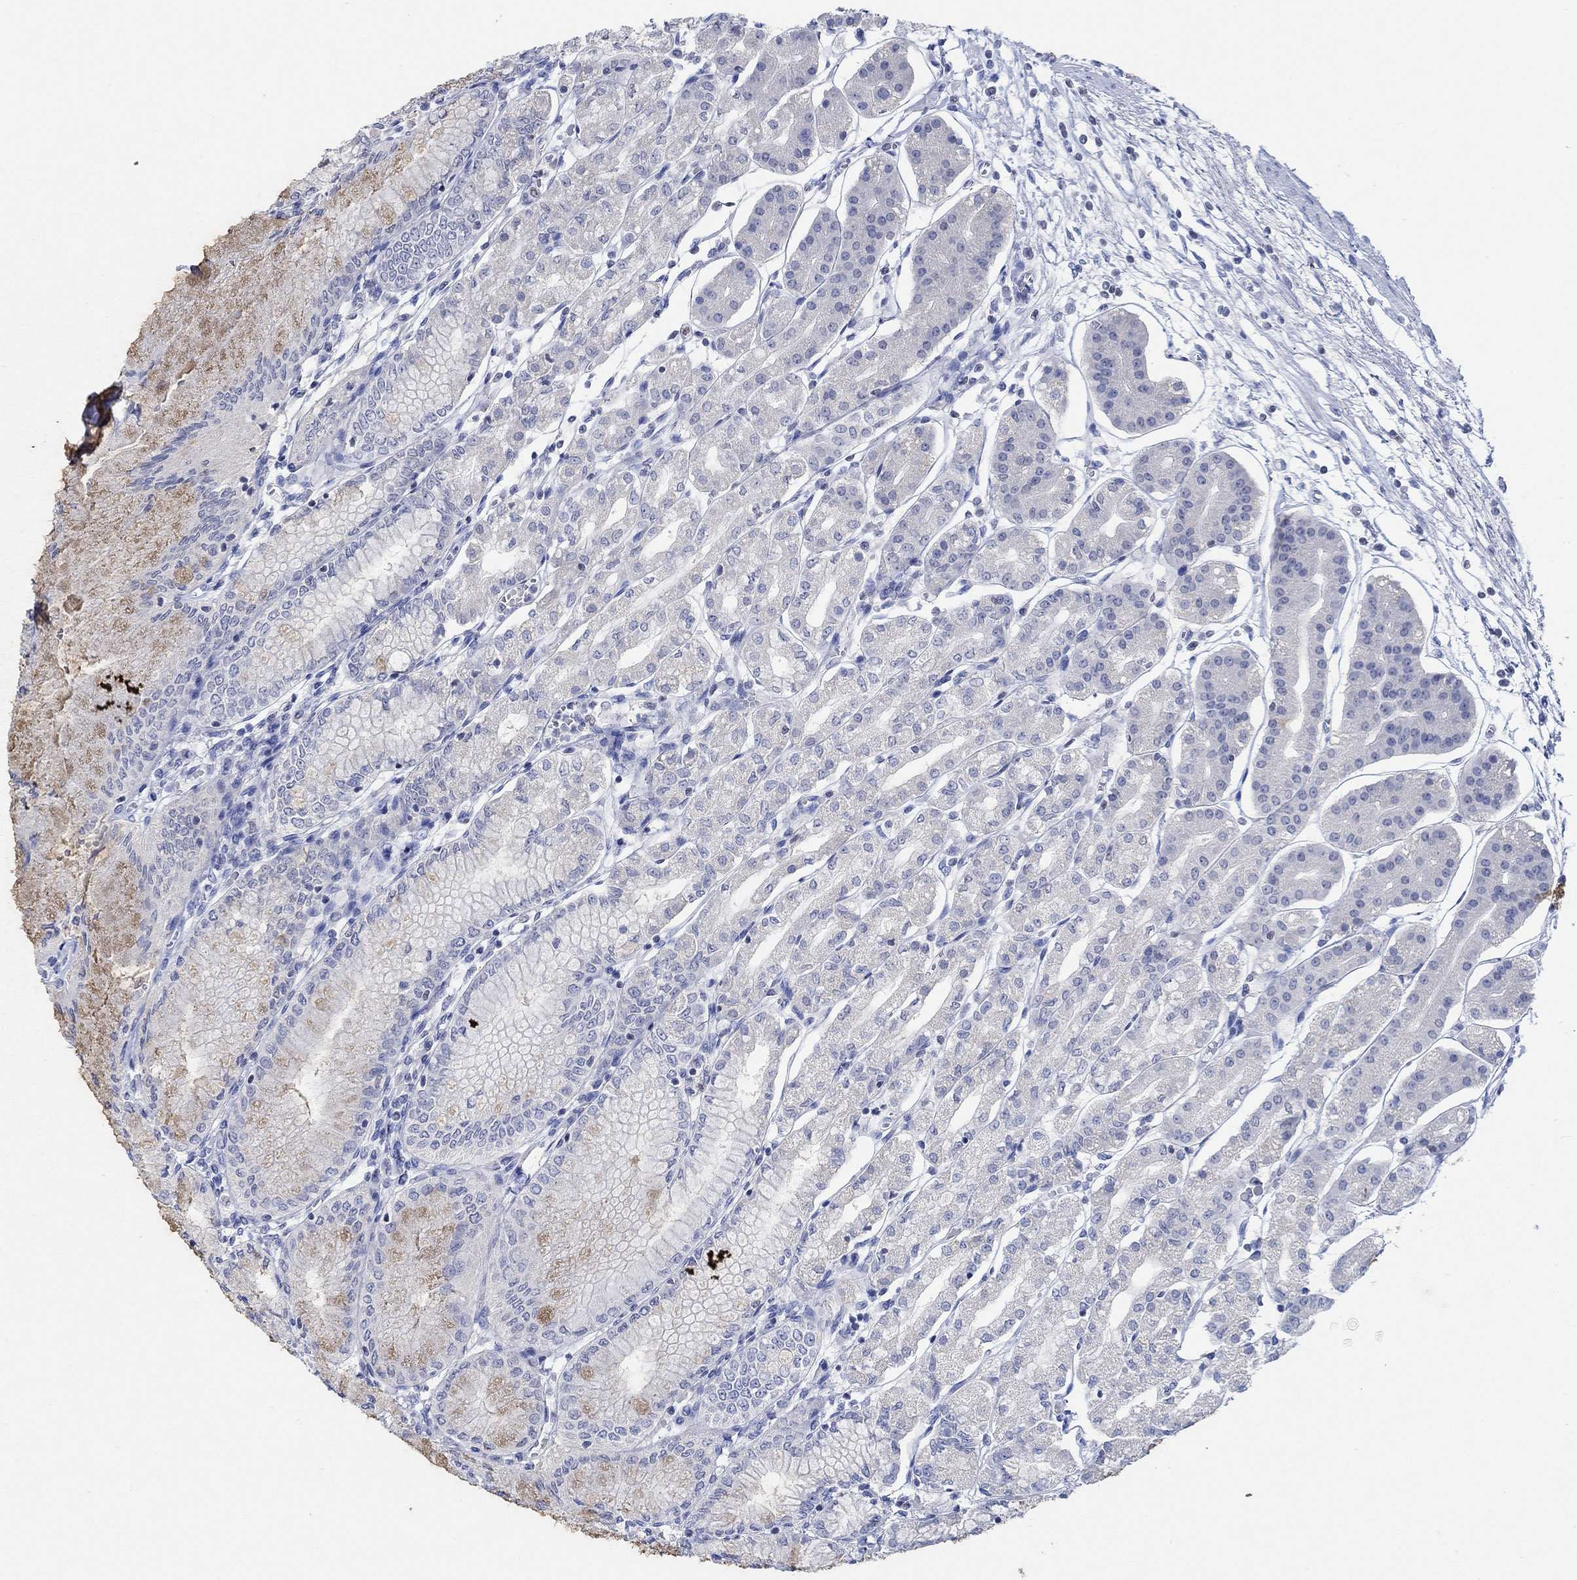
{"staining": {"intensity": "negative", "quantity": "none", "location": "none"}, "tissue": "stomach", "cell_type": "Glandular cells", "image_type": "normal", "snomed": [{"axis": "morphology", "description": "Normal tissue, NOS"}, {"axis": "topography", "description": "Skeletal muscle"}, {"axis": "topography", "description": "Stomach"}], "caption": "This is an immunohistochemistry (IHC) histopathology image of unremarkable human stomach. There is no expression in glandular cells.", "gene": "PPP1R17", "patient": {"sex": "female", "age": 57}}